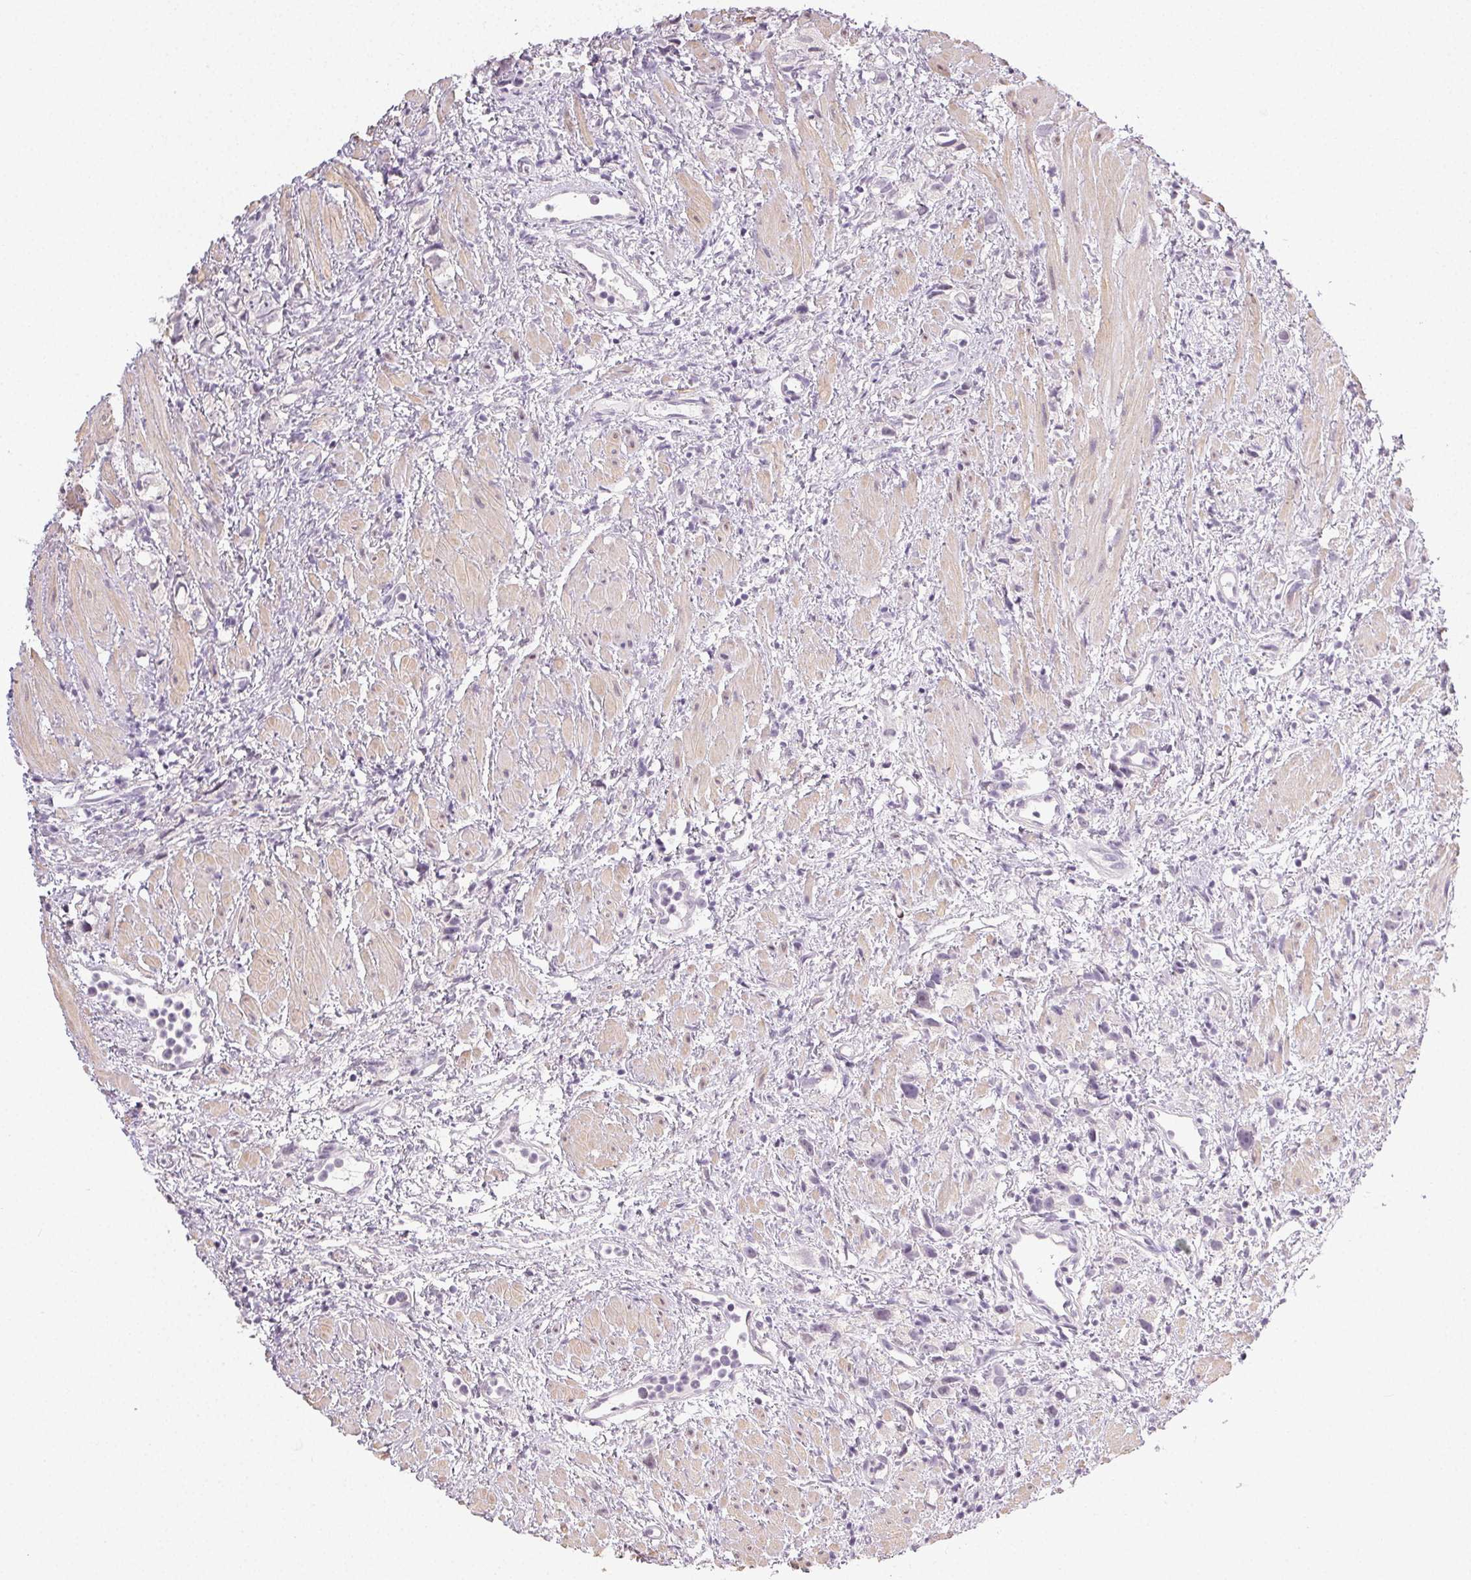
{"staining": {"intensity": "negative", "quantity": "none", "location": "none"}, "tissue": "prostate cancer", "cell_type": "Tumor cells", "image_type": "cancer", "snomed": [{"axis": "morphology", "description": "Adenocarcinoma, High grade"}, {"axis": "topography", "description": "Prostate"}], "caption": "This is an immunohistochemistry micrograph of prostate adenocarcinoma (high-grade). There is no expression in tumor cells.", "gene": "TMEM174", "patient": {"sex": "male", "age": 75}}